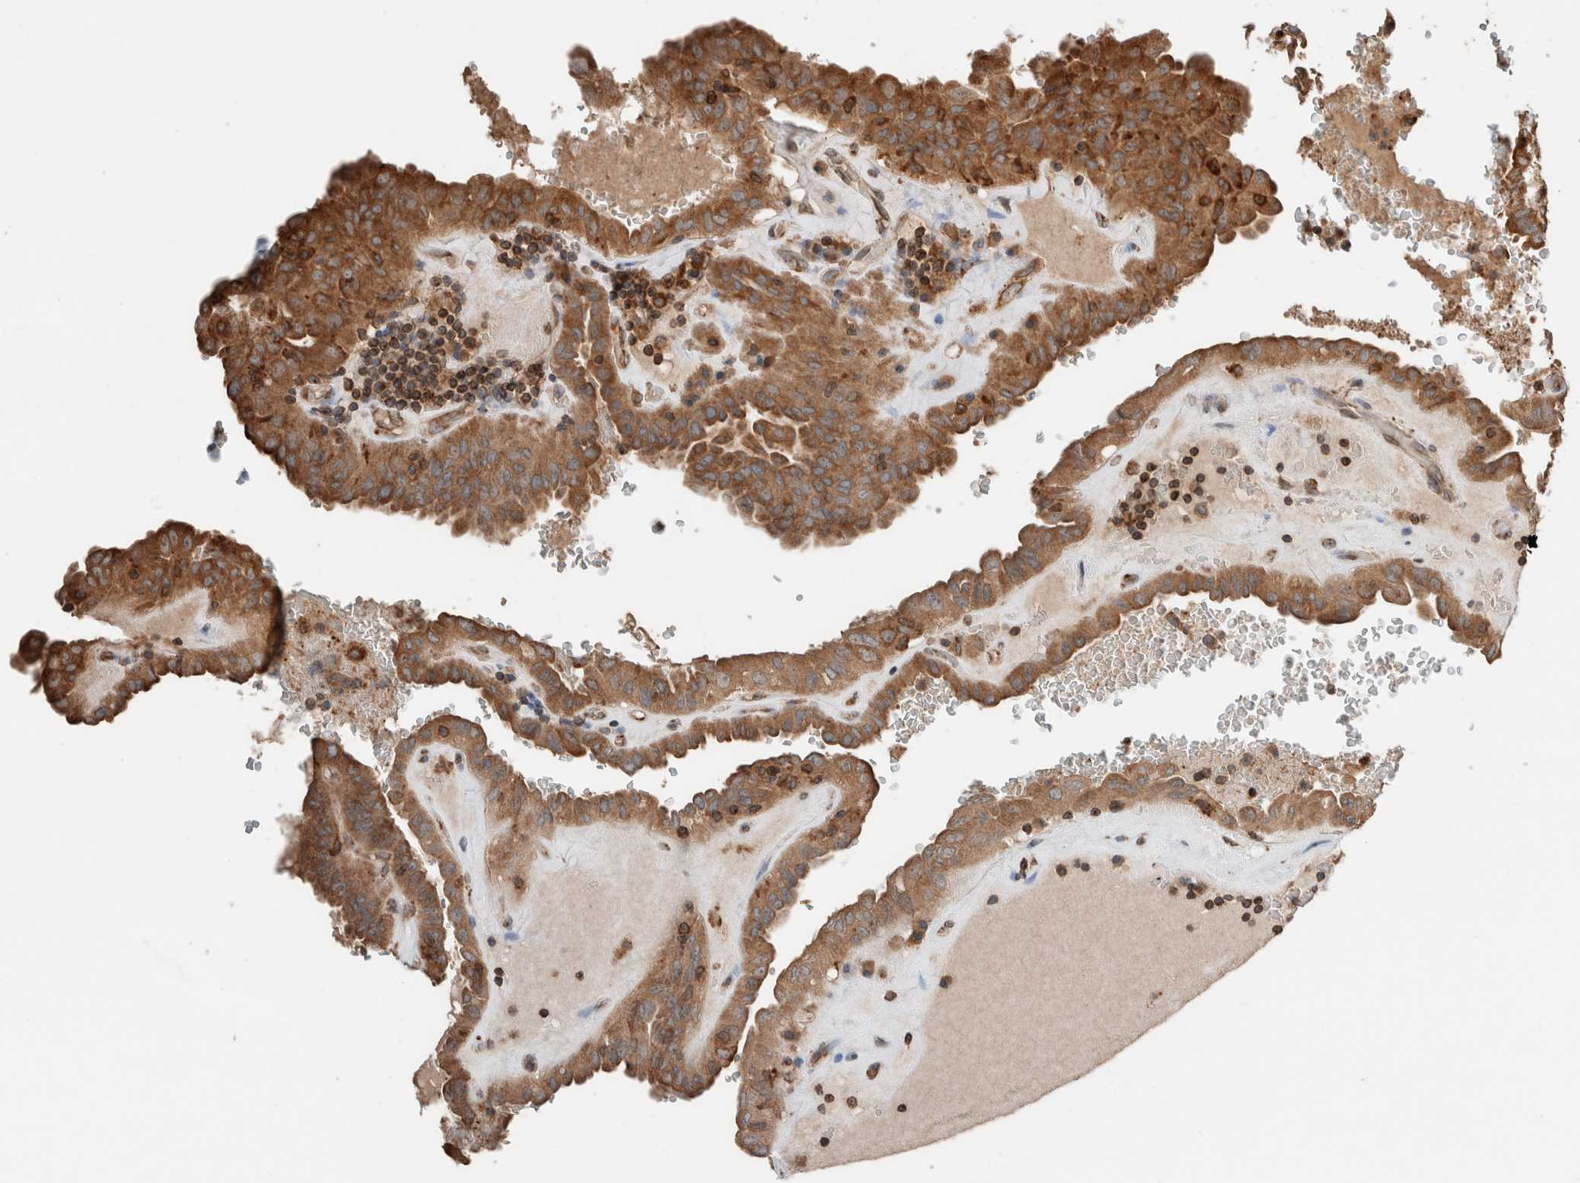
{"staining": {"intensity": "moderate", "quantity": ">75%", "location": "cytoplasmic/membranous"}, "tissue": "thyroid cancer", "cell_type": "Tumor cells", "image_type": "cancer", "snomed": [{"axis": "morphology", "description": "Papillary adenocarcinoma, NOS"}, {"axis": "topography", "description": "Thyroid gland"}], "caption": "Human thyroid papillary adenocarcinoma stained for a protein (brown) shows moderate cytoplasmic/membranous positive positivity in about >75% of tumor cells.", "gene": "ERAP2", "patient": {"sex": "male", "age": 77}}